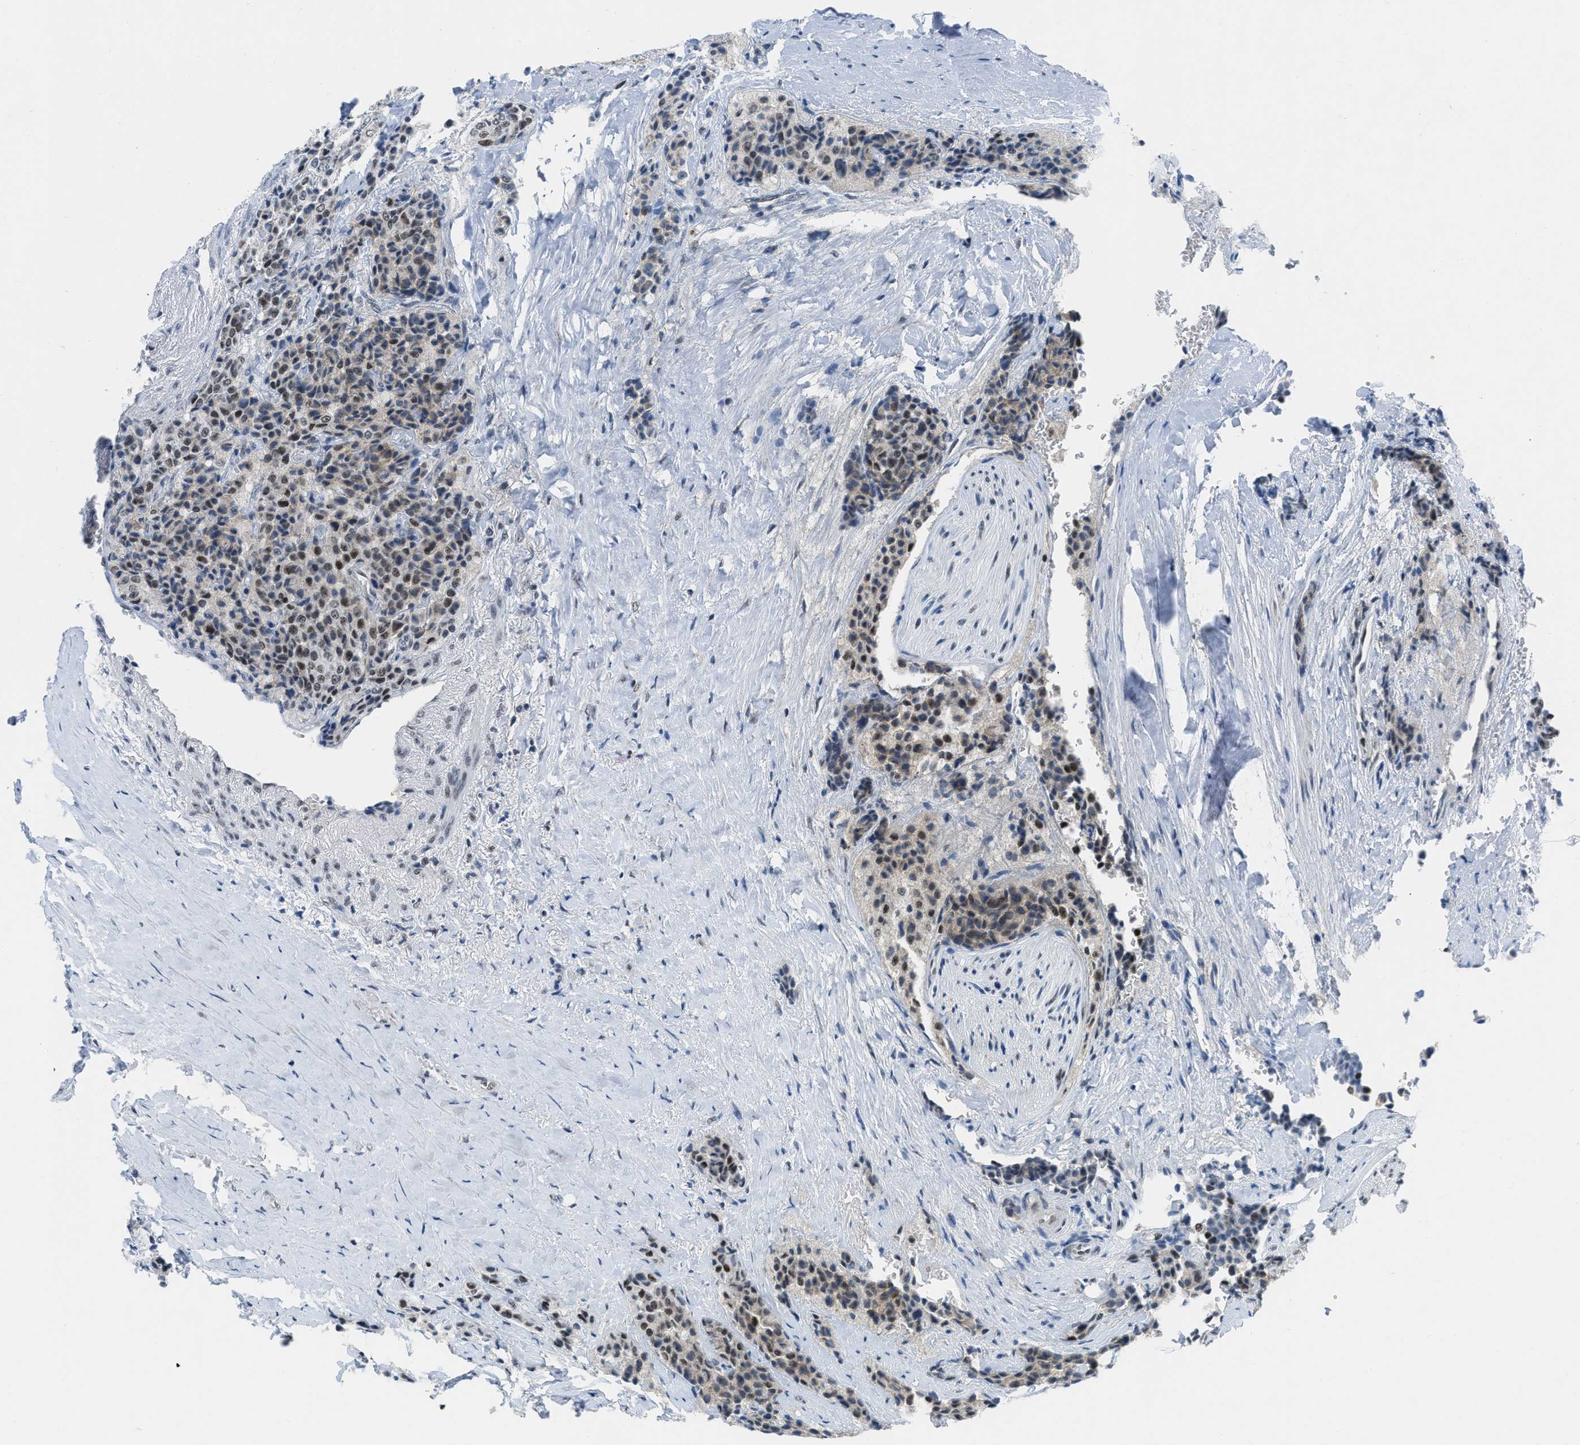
{"staining": {"intensity": "moderate", "quantity": "25%-75%", "location": "nuclear"}, "tissue": "carcinoid", "cell_type": "Tumor cells", "image_type": "cancer", "snomed": [{"axis": "morphology", "description": "Carcinoid, malignant, NOS"}, {"axis": "topography", "description": "Colon"}], "caption": "Immunohistochemical staining of human malignant carcinoid demonstrates medium levels of moderate nuclear staining in about 25%-75% of tumor cells.", "gene": "RAD51B", "patient": {"sex": "female", "age": 61}}